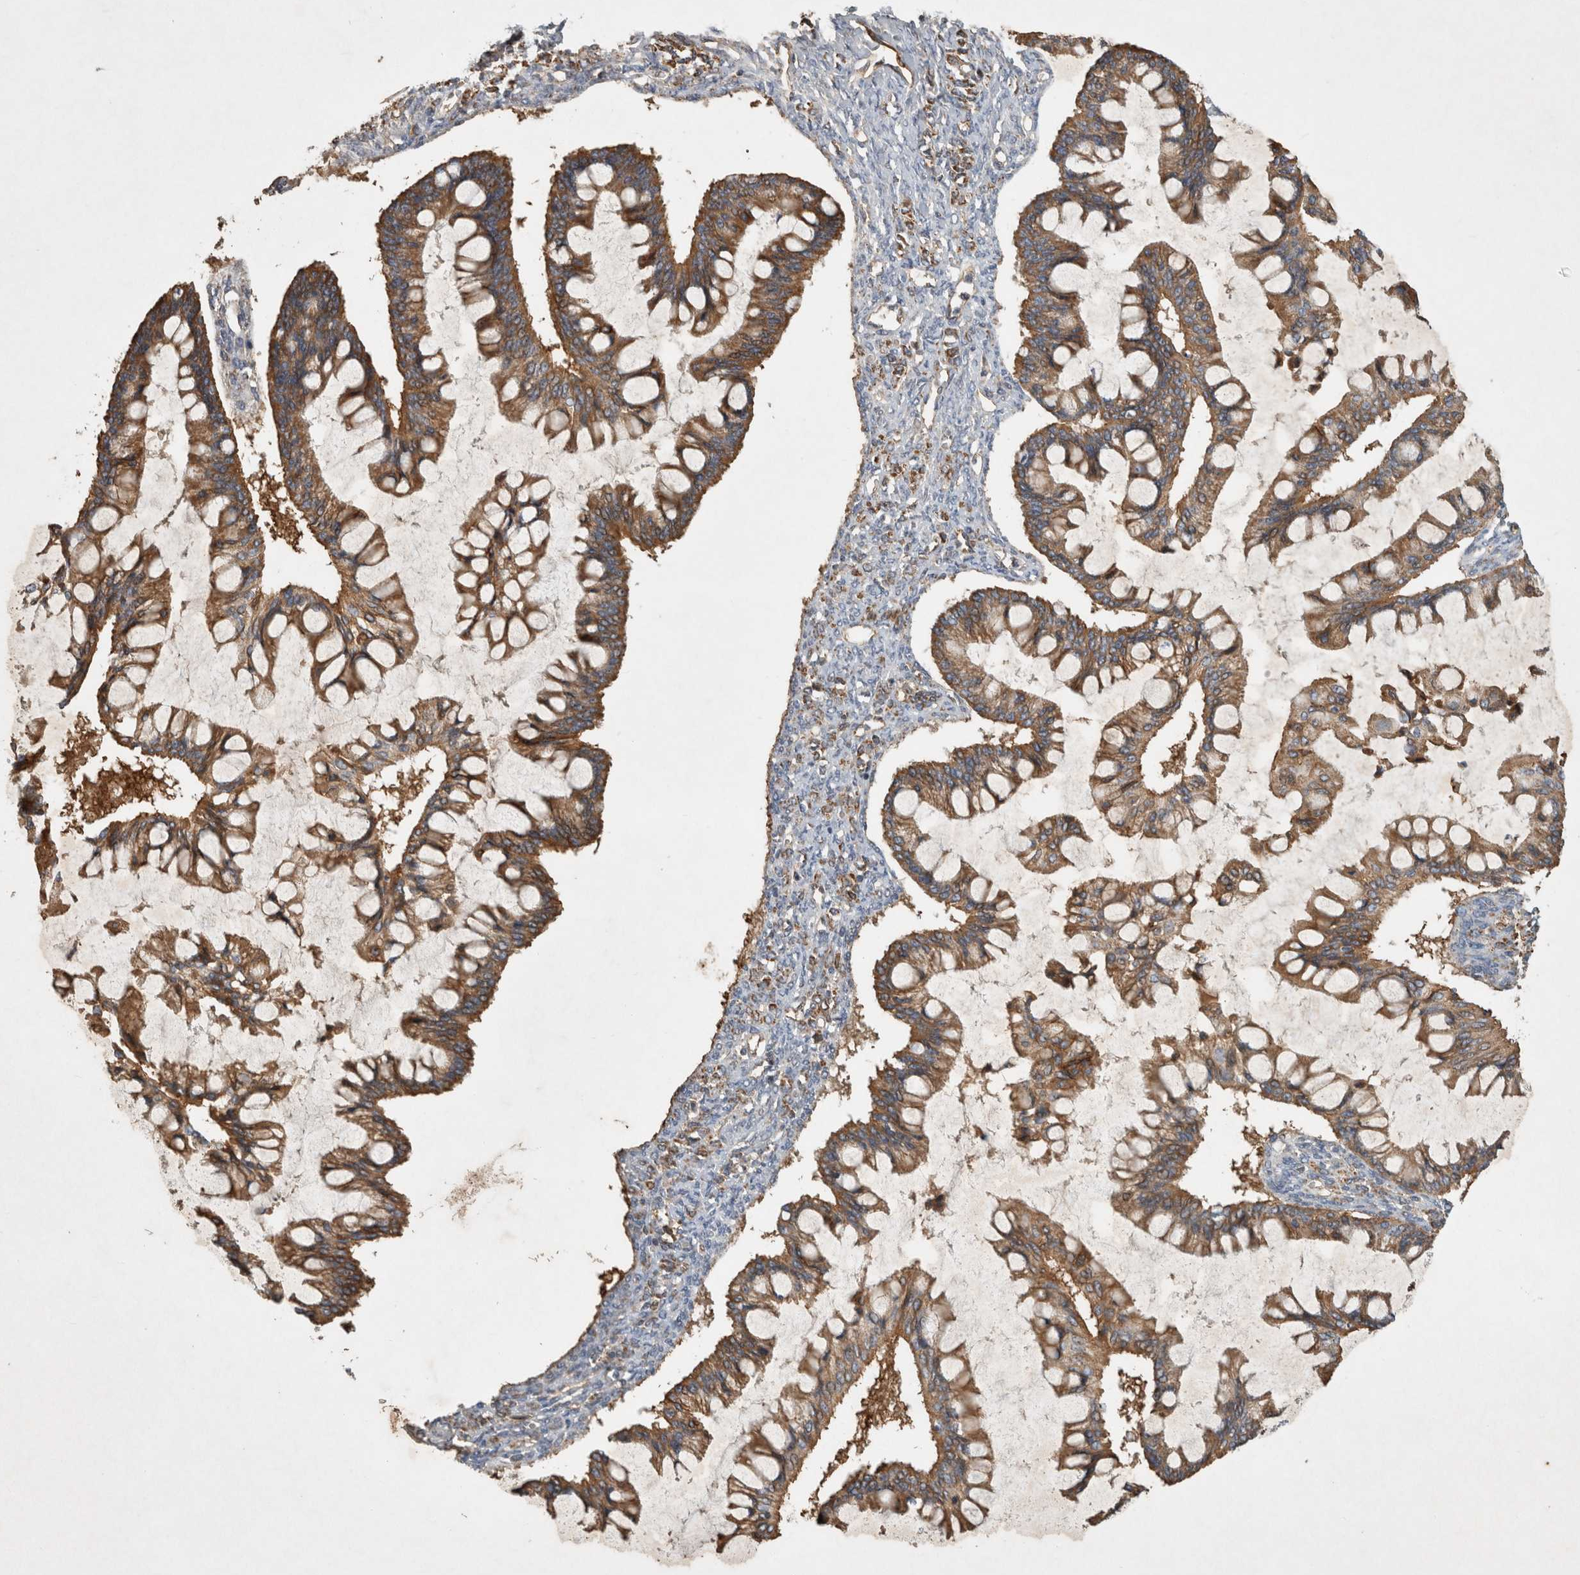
{"staining": {"intensity": "moderate", "quantity": ">75%", "location": "cytoplasmic/membranous"}, "tissue": "ovarian cancer", "cell_type": "Tumor cells", "image_type": "cancer", "snomed": [{"axis": "morphology", "description": "Cystadenocarcinoma, mucinous, NOS"}, {"axis": "topography", "description": "Ovary"}], "caption": "About >75% of tumor cells in ovarian cancer reveal moderate cytoplasmic/membranous protein positivity as visualized by brown immunohistochemical staining.", "gene": "SERAC1", "patient": {"sex": "female", "age": 73}}